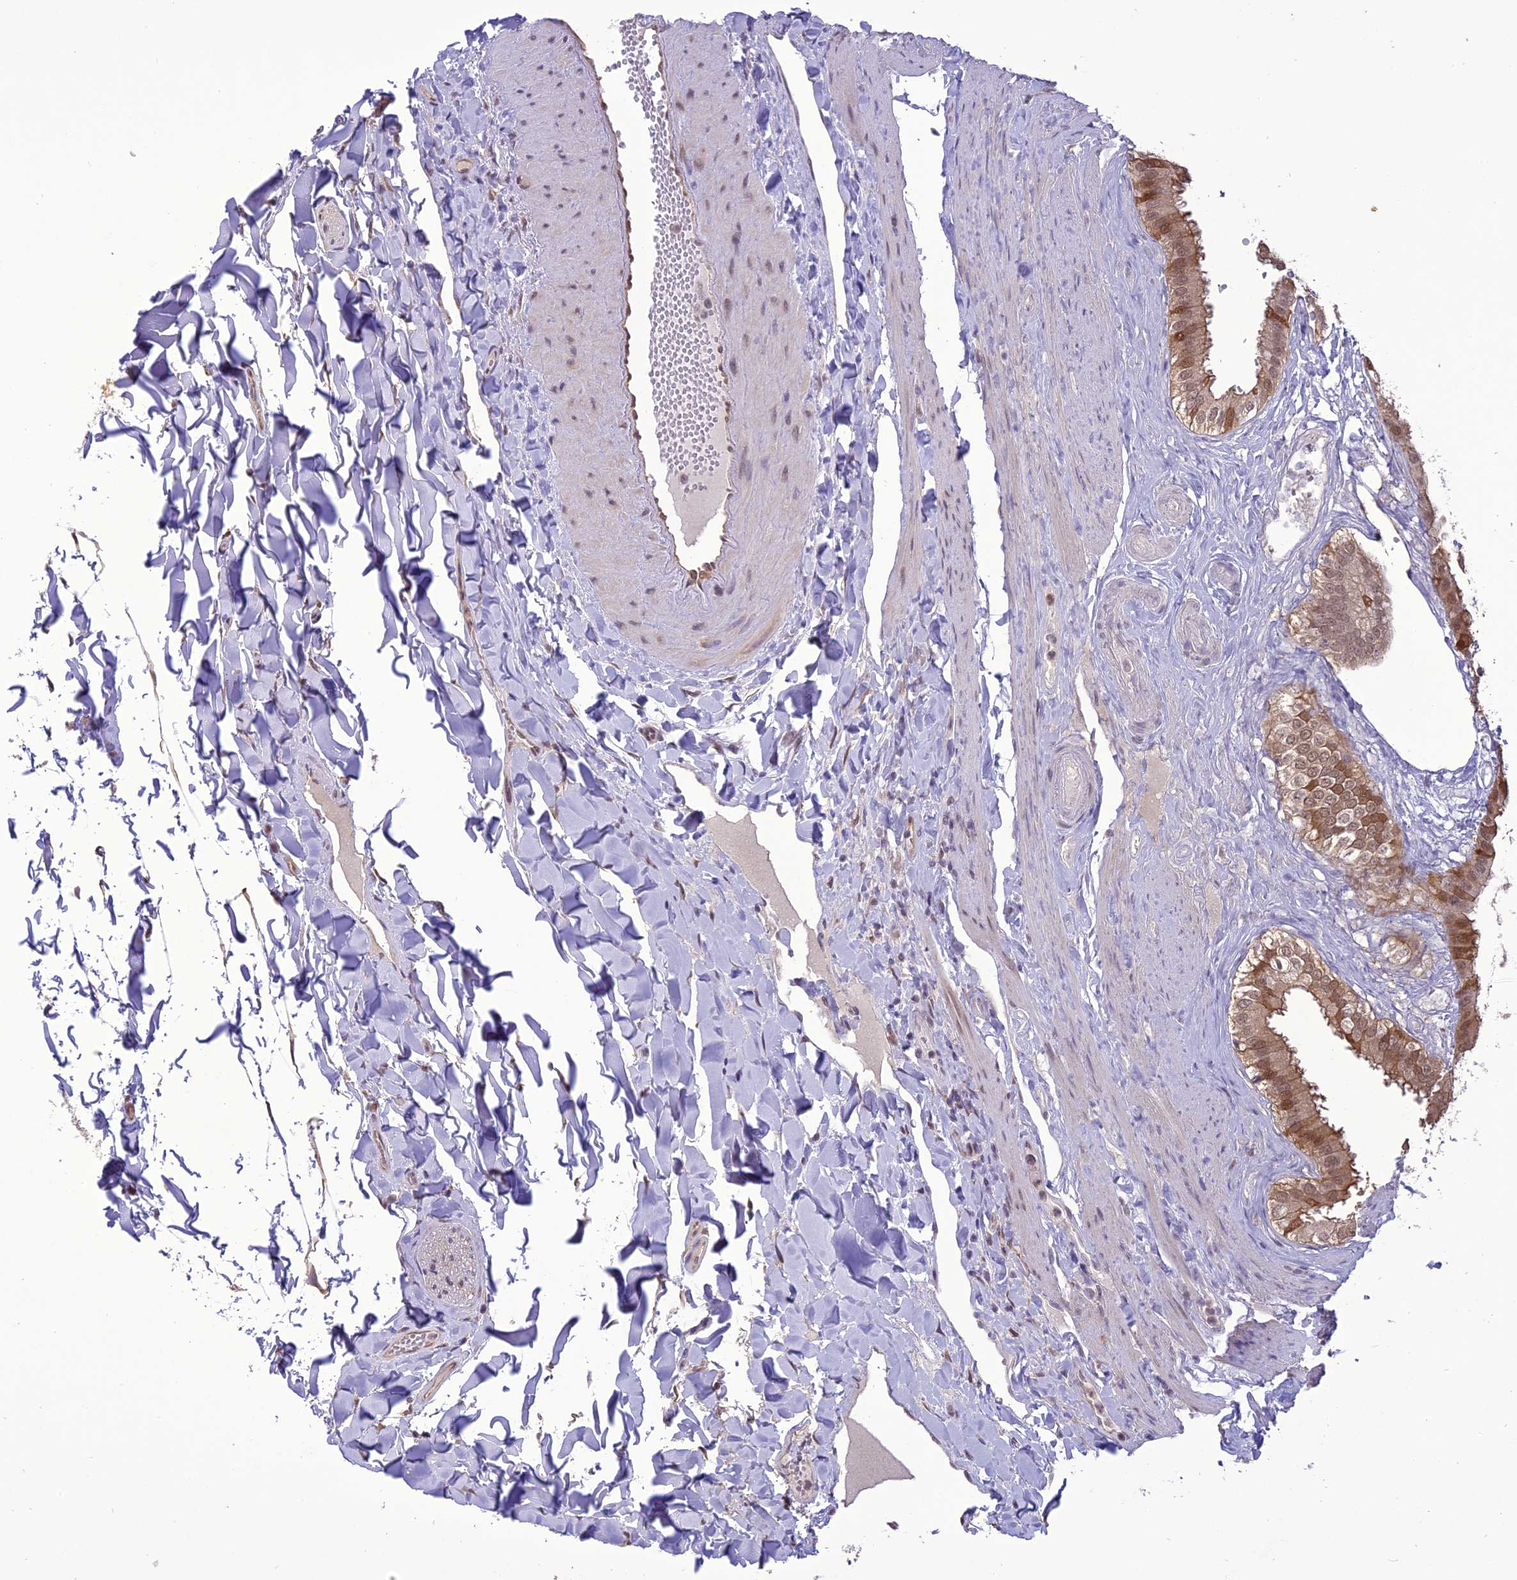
{"staining": {"intensity": "moderate", "quantity": ">75%", "location": "cytoplasmic/membranous,nuclear"}, "tissue": "gallbladder", "cell_type": "Glandular cells", "image_type": "normal", "snomed": [{"axis": "morphology", "description": "Normal tissue, NOS"}, {"axis": "topography", "description": "Gallbladder"}], "caption": "High-power microscopy captured an immunohistochemistry (IHC) image of normal gallbladder, revealing moderate cytoplasmic/membranous,nuclear expression in about >75% of glandular cells.", "gene": "TIGD7", "patient": {"sex": "female", "age": 61}}